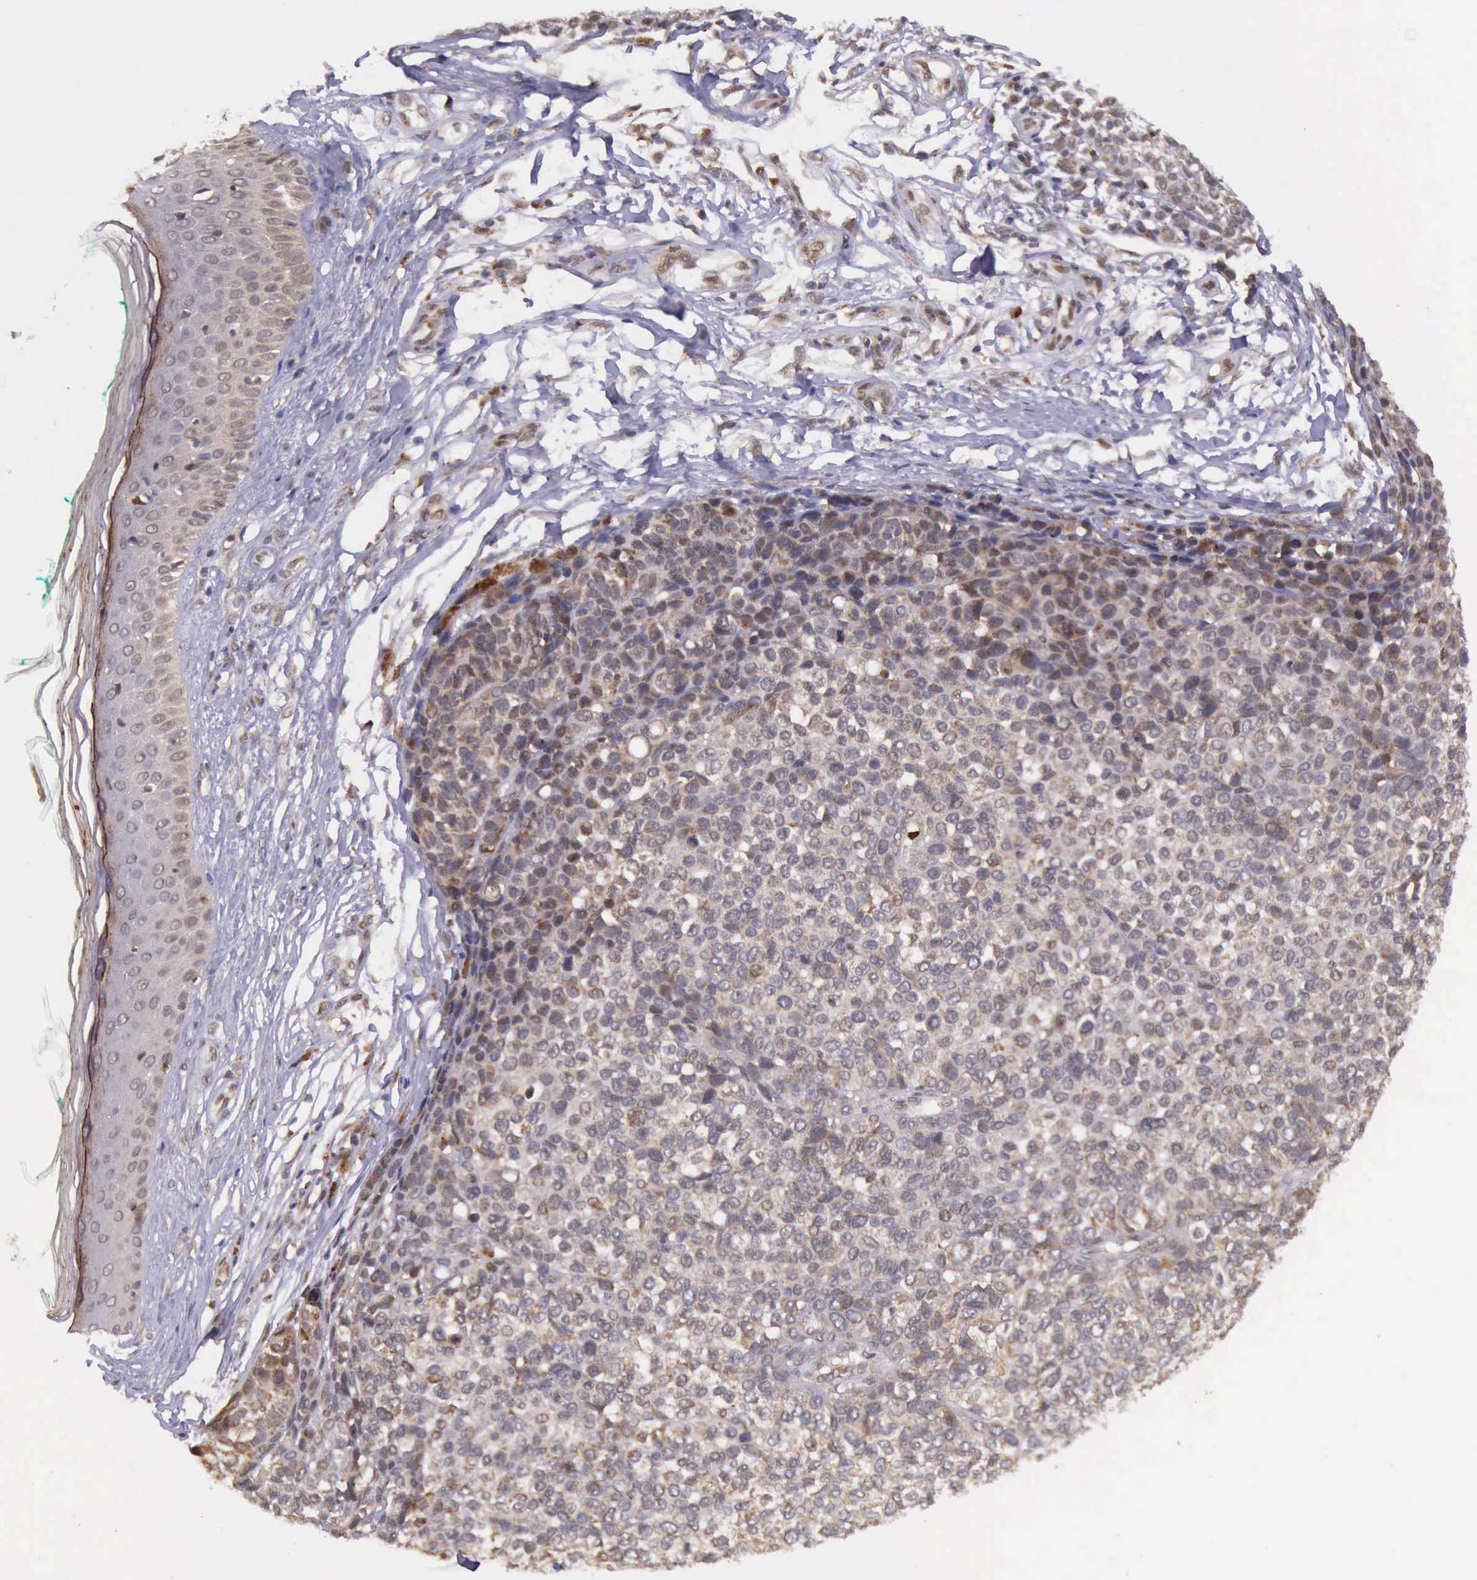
{"staining": {"intensity": "moderate", "quantity": "25%-75%", "location": "cytoplasmic/membranous"}, "tissue": "melanoma", "cell_type": "Tumor cells", "image_type": "cancer", "snomed": [{"axis": "morphology", "description": "Malignant melanoma, NOS"}, {"axis": "topography", "description": "Skin"}], "caption": "A photomicrograph of melanoma stained for a protein shows moderate cytoplasmic/membranous brown staining in tumor cells. Using DAB (brown) and hematoxylin (blue) stains, captured at high magnification using brightfield microscopy.", "gene": "ARMCX3", "patient": {"sex": "female", "age": 85}}